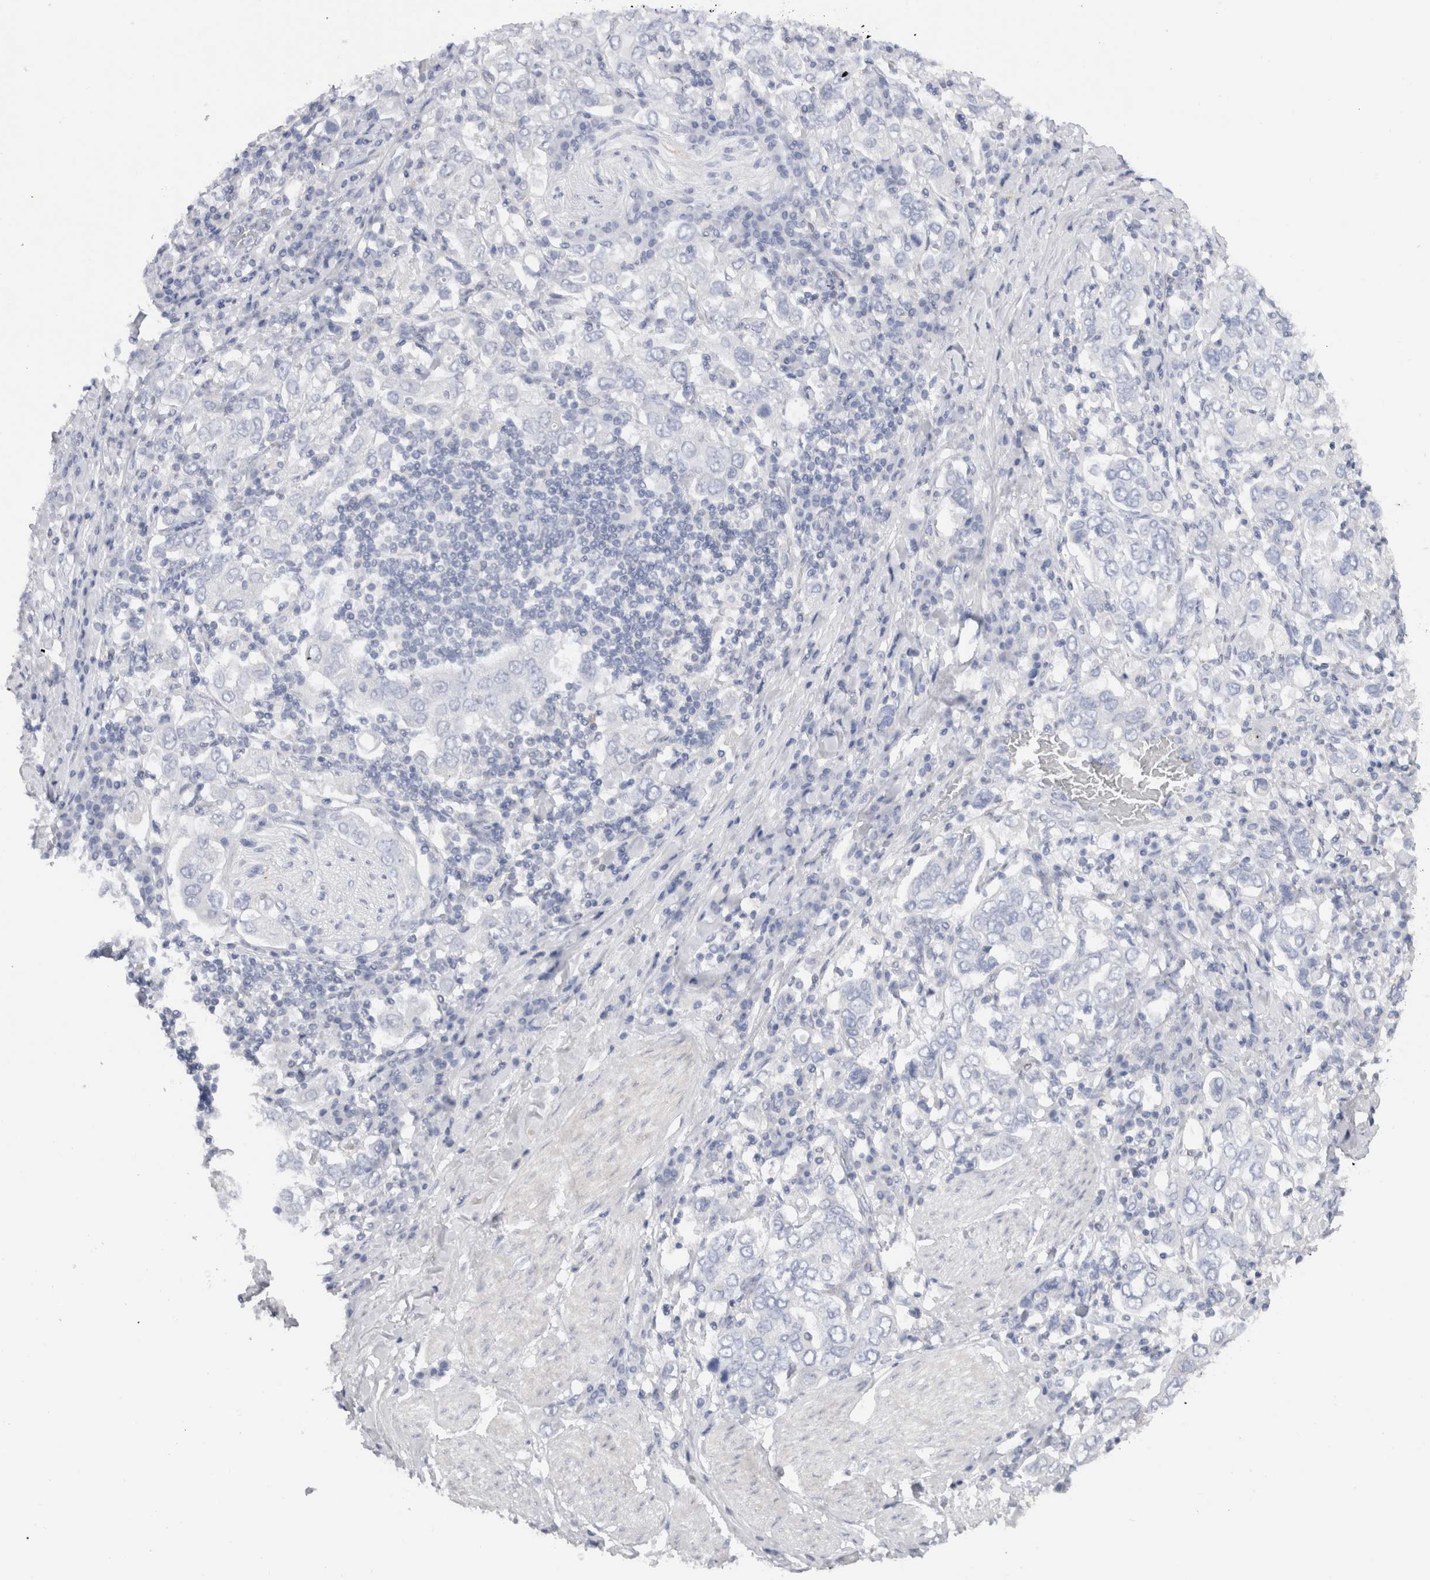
{"staining": {"intensity": "negative", "quantity": "none", "location": "none"}, "tissue": "stomach cancer", "cell_type": "Tumor cells", "image_type": "cancer", "snomed": [{"axis": "morphology", "description": "Adenocarcinoma, NOS"}, {"axis": "topography", "description": "Stomach, upper"}], "caption": "Tumor cells show no significant staining in stomach adenocarcinoma. The staining was performed using DAB to visualize the protein expression in brown, while the nuclei were stained in blue with hematoxylin (Magnification: 20x).", "gene": "C9orf50", "patient": {"sex": "male", "age": 62}}